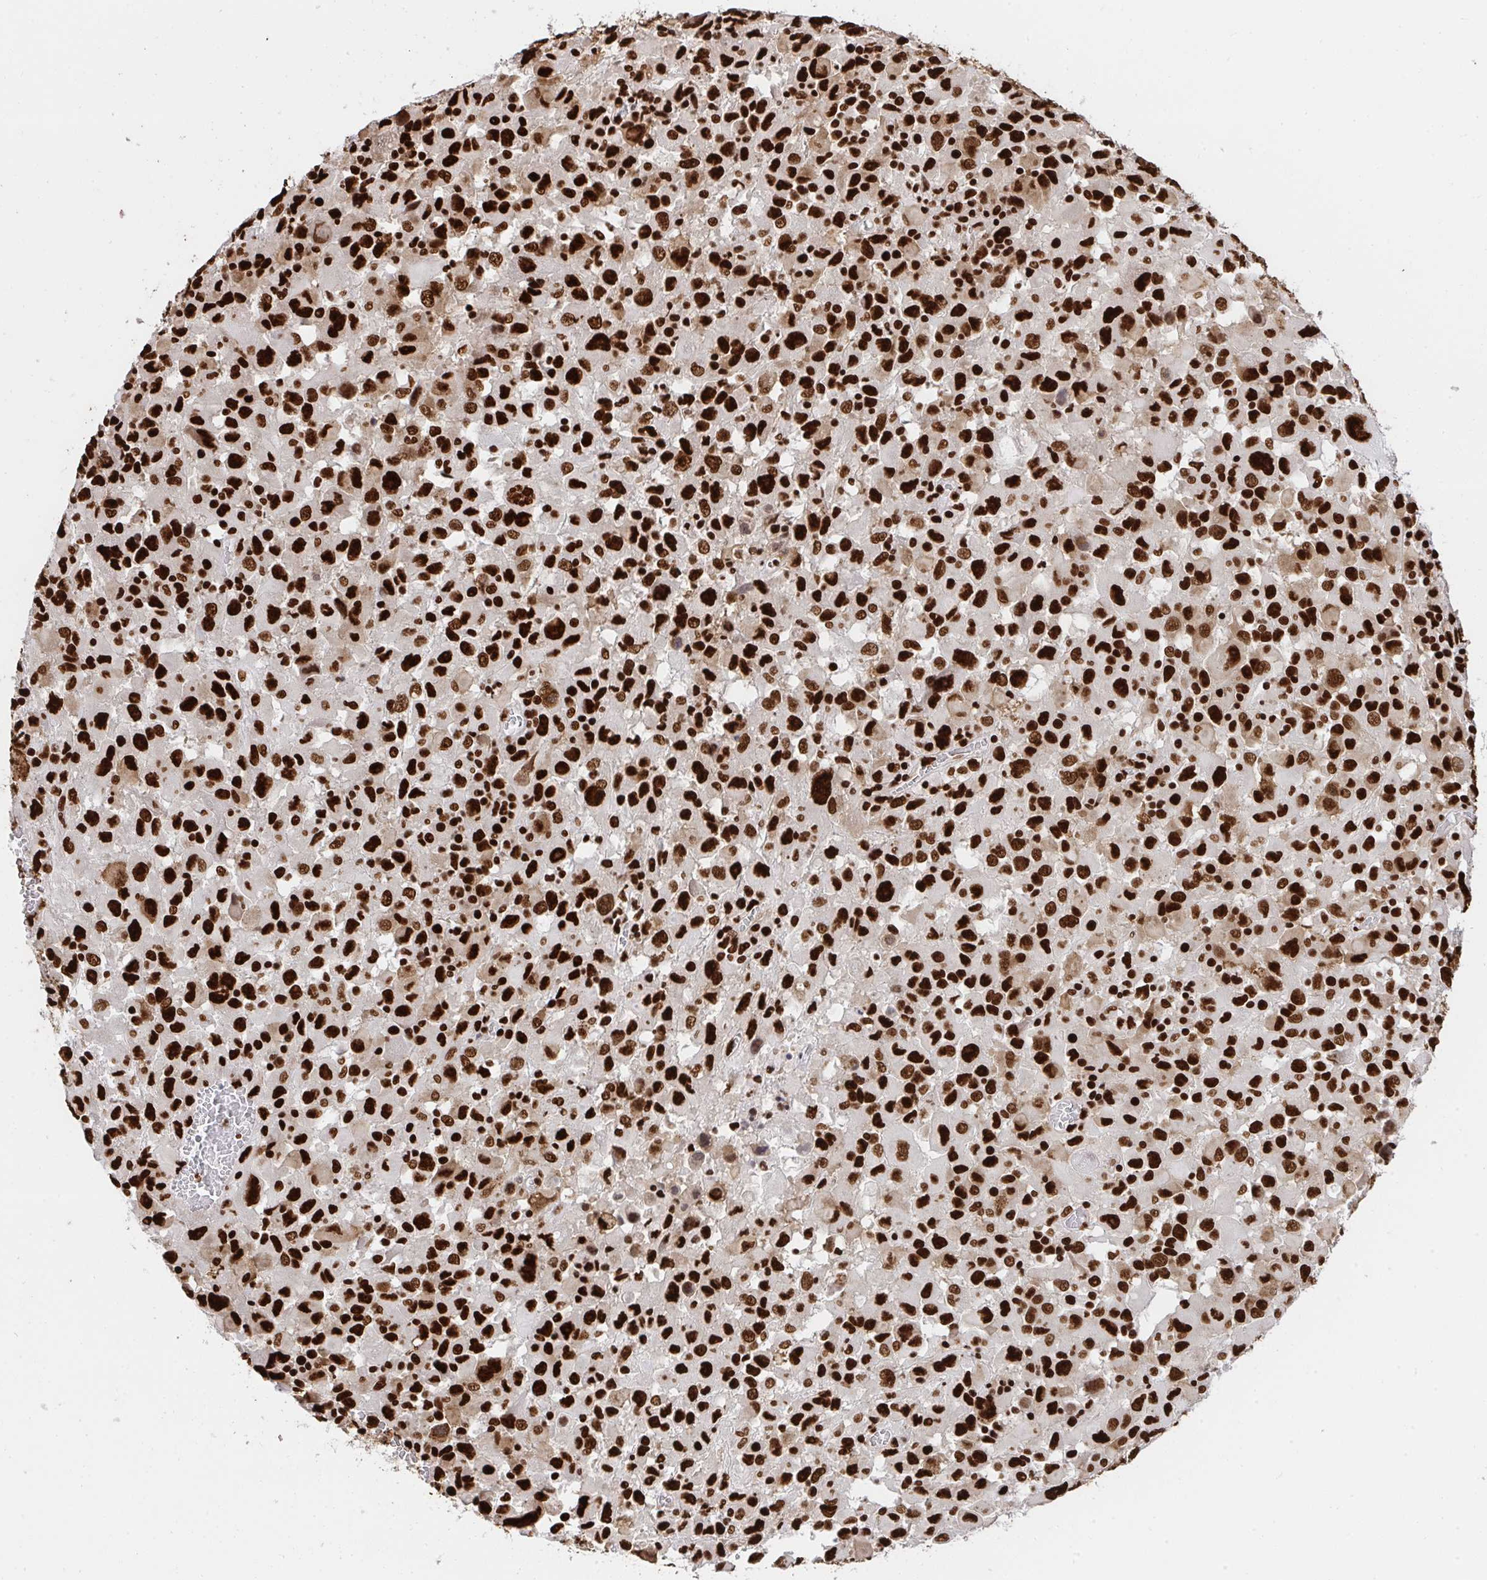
{"staining": {"intensity": "strong", "quantity": ">75%", "location": "nuclear"}, "tissue": "melanoma", "cell_type": "Tumor cells", "image_type": "cancer", "snomed": [{"axis": "morphology", "description": "Malignant melanoma, Metastatic site"}, {"axis": "topography", "description": "Soft tissue"}], "caption": "There is high levels of strong nuclear staining in tumor cells of malignant melanoma (metastatic site), as demonstrated by immunohistochemical staining (brown color).", "gene": "HNRNPL", "patient": {"sex": "male", "age": 50}}